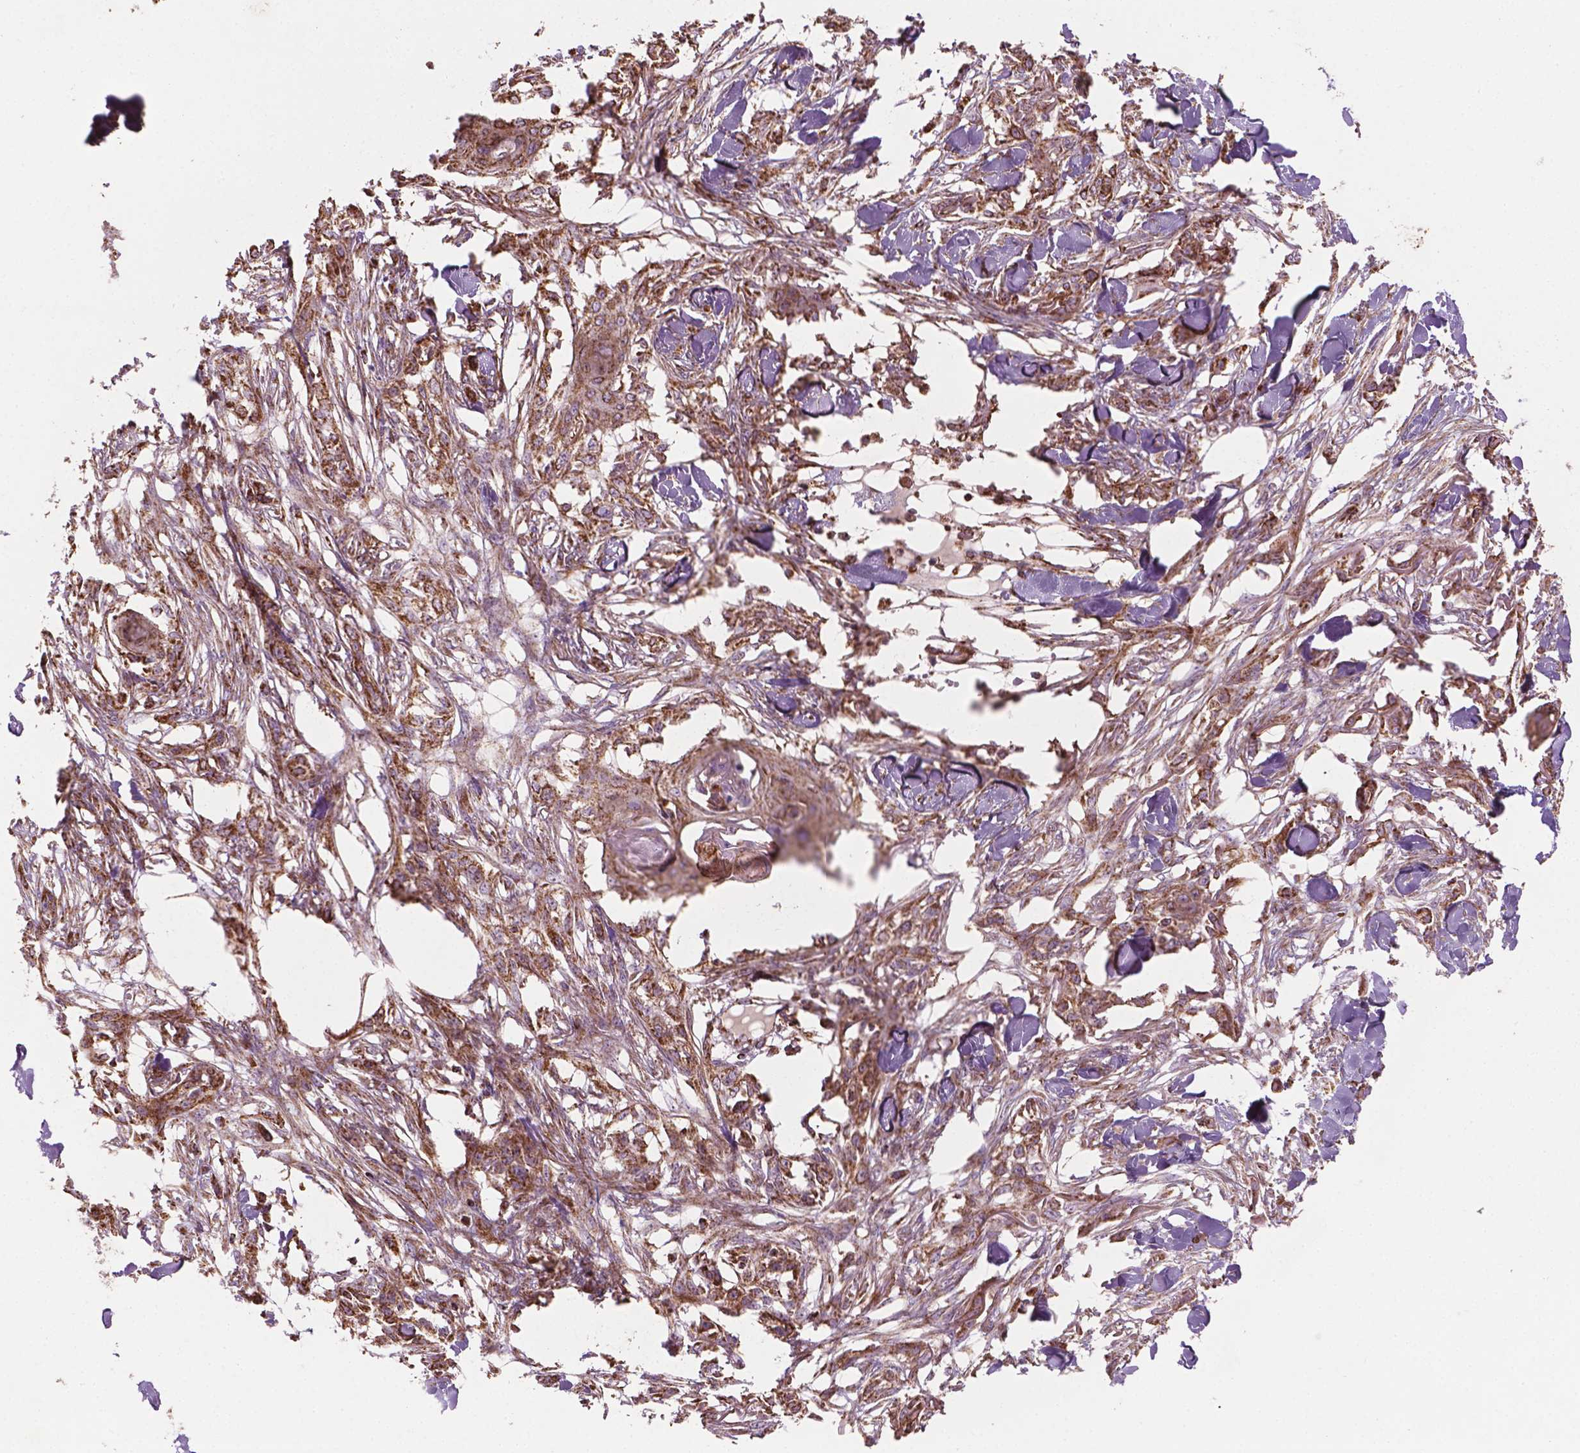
{"staining": {"intensity": "moderate", "quantity": ">75%", "location": "cytoplasmic/membranous"}, "tissue": "skin cancer", "cell_type": "Tumor cells", "image_type": "cancer", "snomed": [{"axis": "morphology", "description": "Squamous cell carcinoma, NOS"}, {"axis": "topography", "description": "Skin"}], "caption": "The photomicrograph reveals immunohistochemical staining of skin cancer (squamous cell carcinoma). There is moderate cytoplasmic/membranous expression is identified in about >75% of tumor cells. (Brightfield microscopy of DAB IHC at high magnification).", "gene": "HS3ST3A1", "patient": {"sex": "female", "age": 59}}